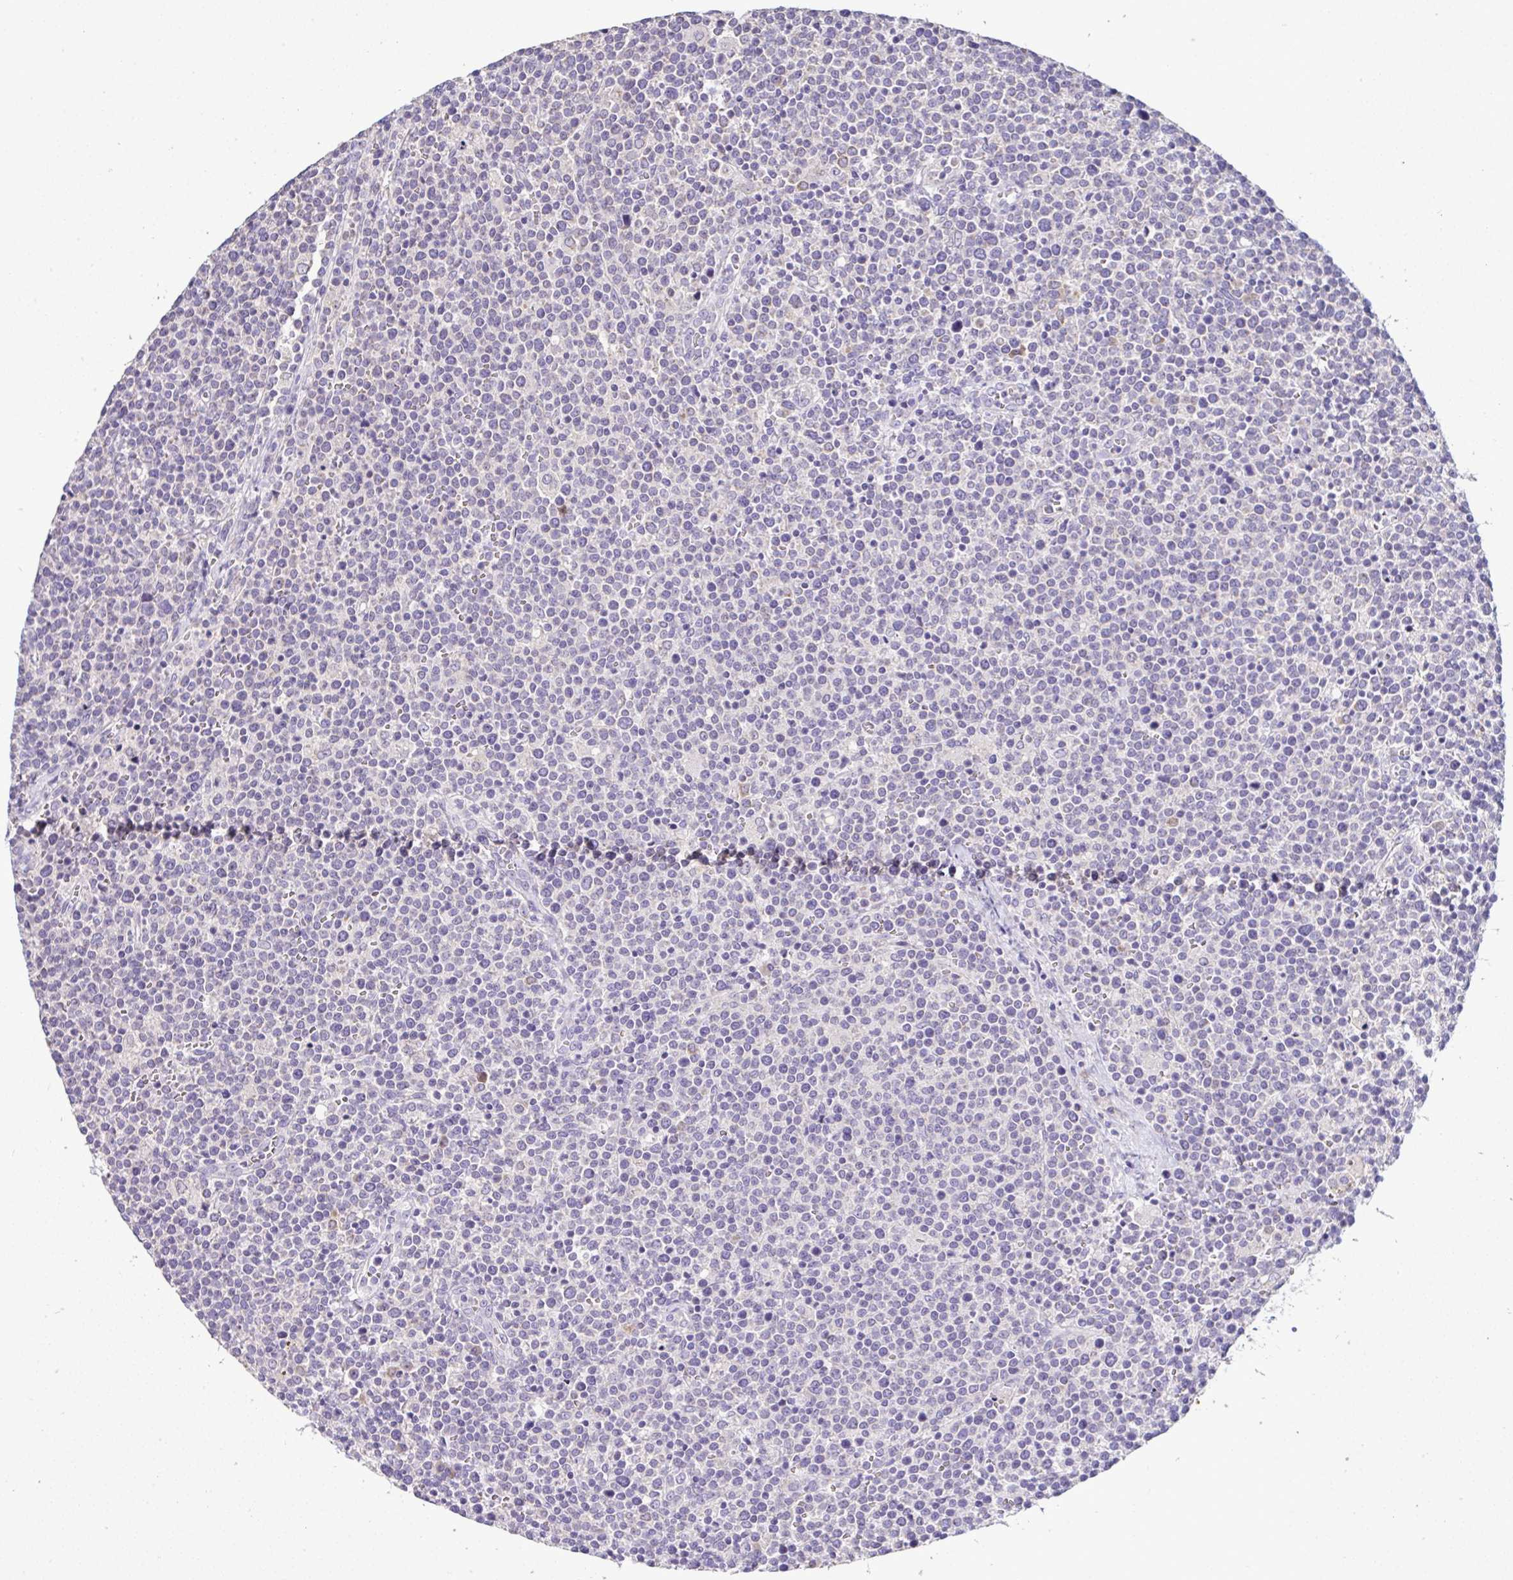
{"staining": {"intensity": "negative", "quantity": "none", "location": "none"}, "tissue": "lymphoma", "cell_type": "Tumor cells", "image_type": "cancer", "snomed": [{"axis": "morphology", "description": "Malignant lymphoma, non-Hodgkin's type, High grade"}, {"axis": "topography", "description": "Lymph node"}], "caption": "A histopathology image of human lymphoma is negative for staining in tumor cells. (DAB (3,3'-diaminobenzidine) immunohistochemistry (IHC) with hematoxylin counter stain).", "gene": "ST8SIA2", "patient": {"sex": "male", "age": 61}}